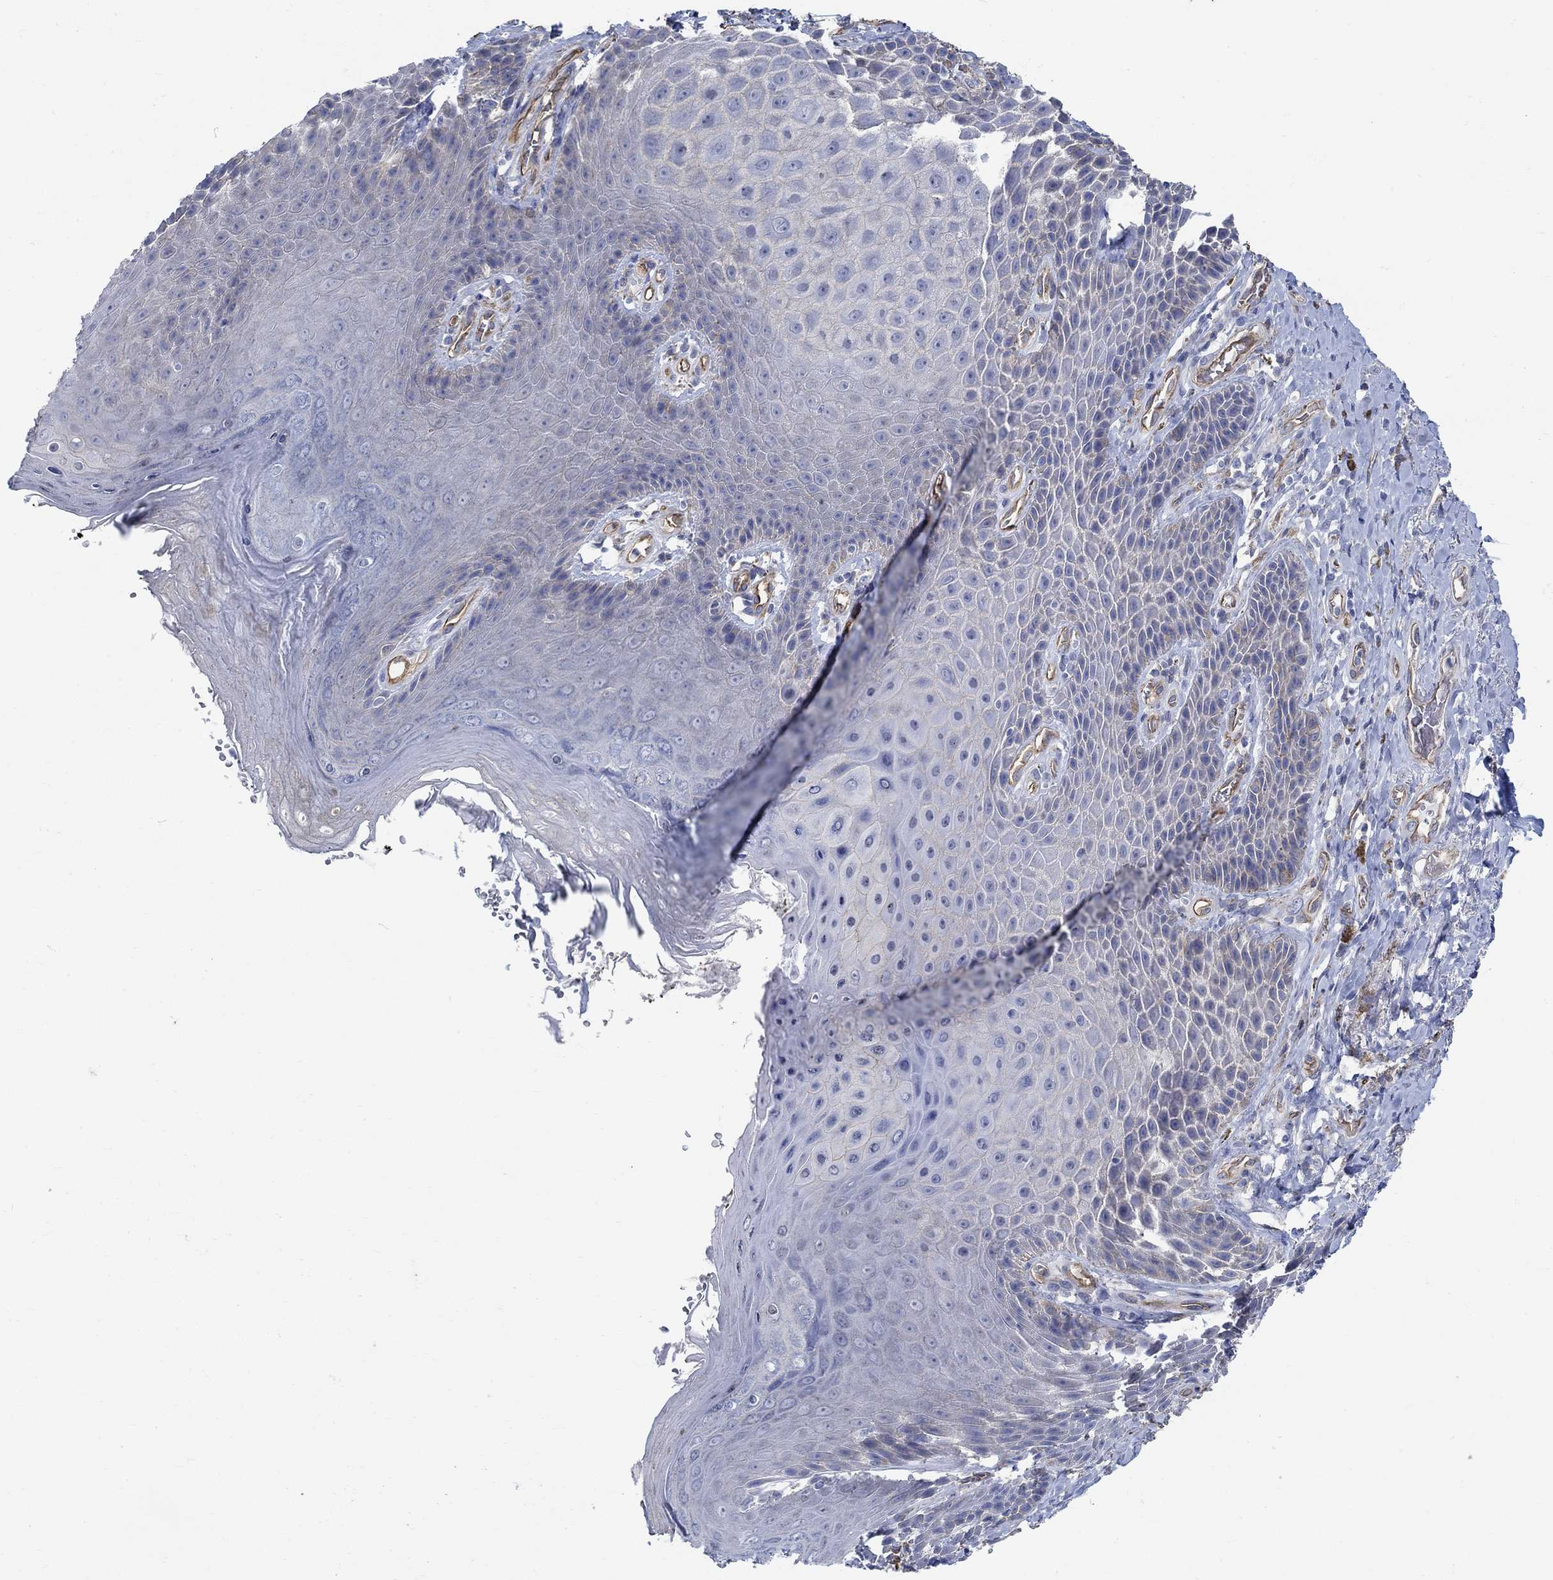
{"staining": {"intensity": "negative", "quantity": "none", "location": "none"}, "tissue": "skin", "cell_type": "Epidermal cells", "image_type": "normal", "snomed": [{"axis": "morphology", "description": "Normal tissue, NOS"}, {"axis": "topography", "description": "Skeletal muscle"}, {"axis": "topography", "description": "Anal"}, {"axis": "topography", "description": "Peripheral nerve tissue"}], "caption": "Epidermal cells show no significant protein staining in unremarkable skin. Brightfield microscopy of immunohistochemistry (IHC) stained with DAB (brown) and hematoxylin (blue), captured at high magnification.", "gene": "TMEM198", "patient": {"sex": "male", "age": 53}}